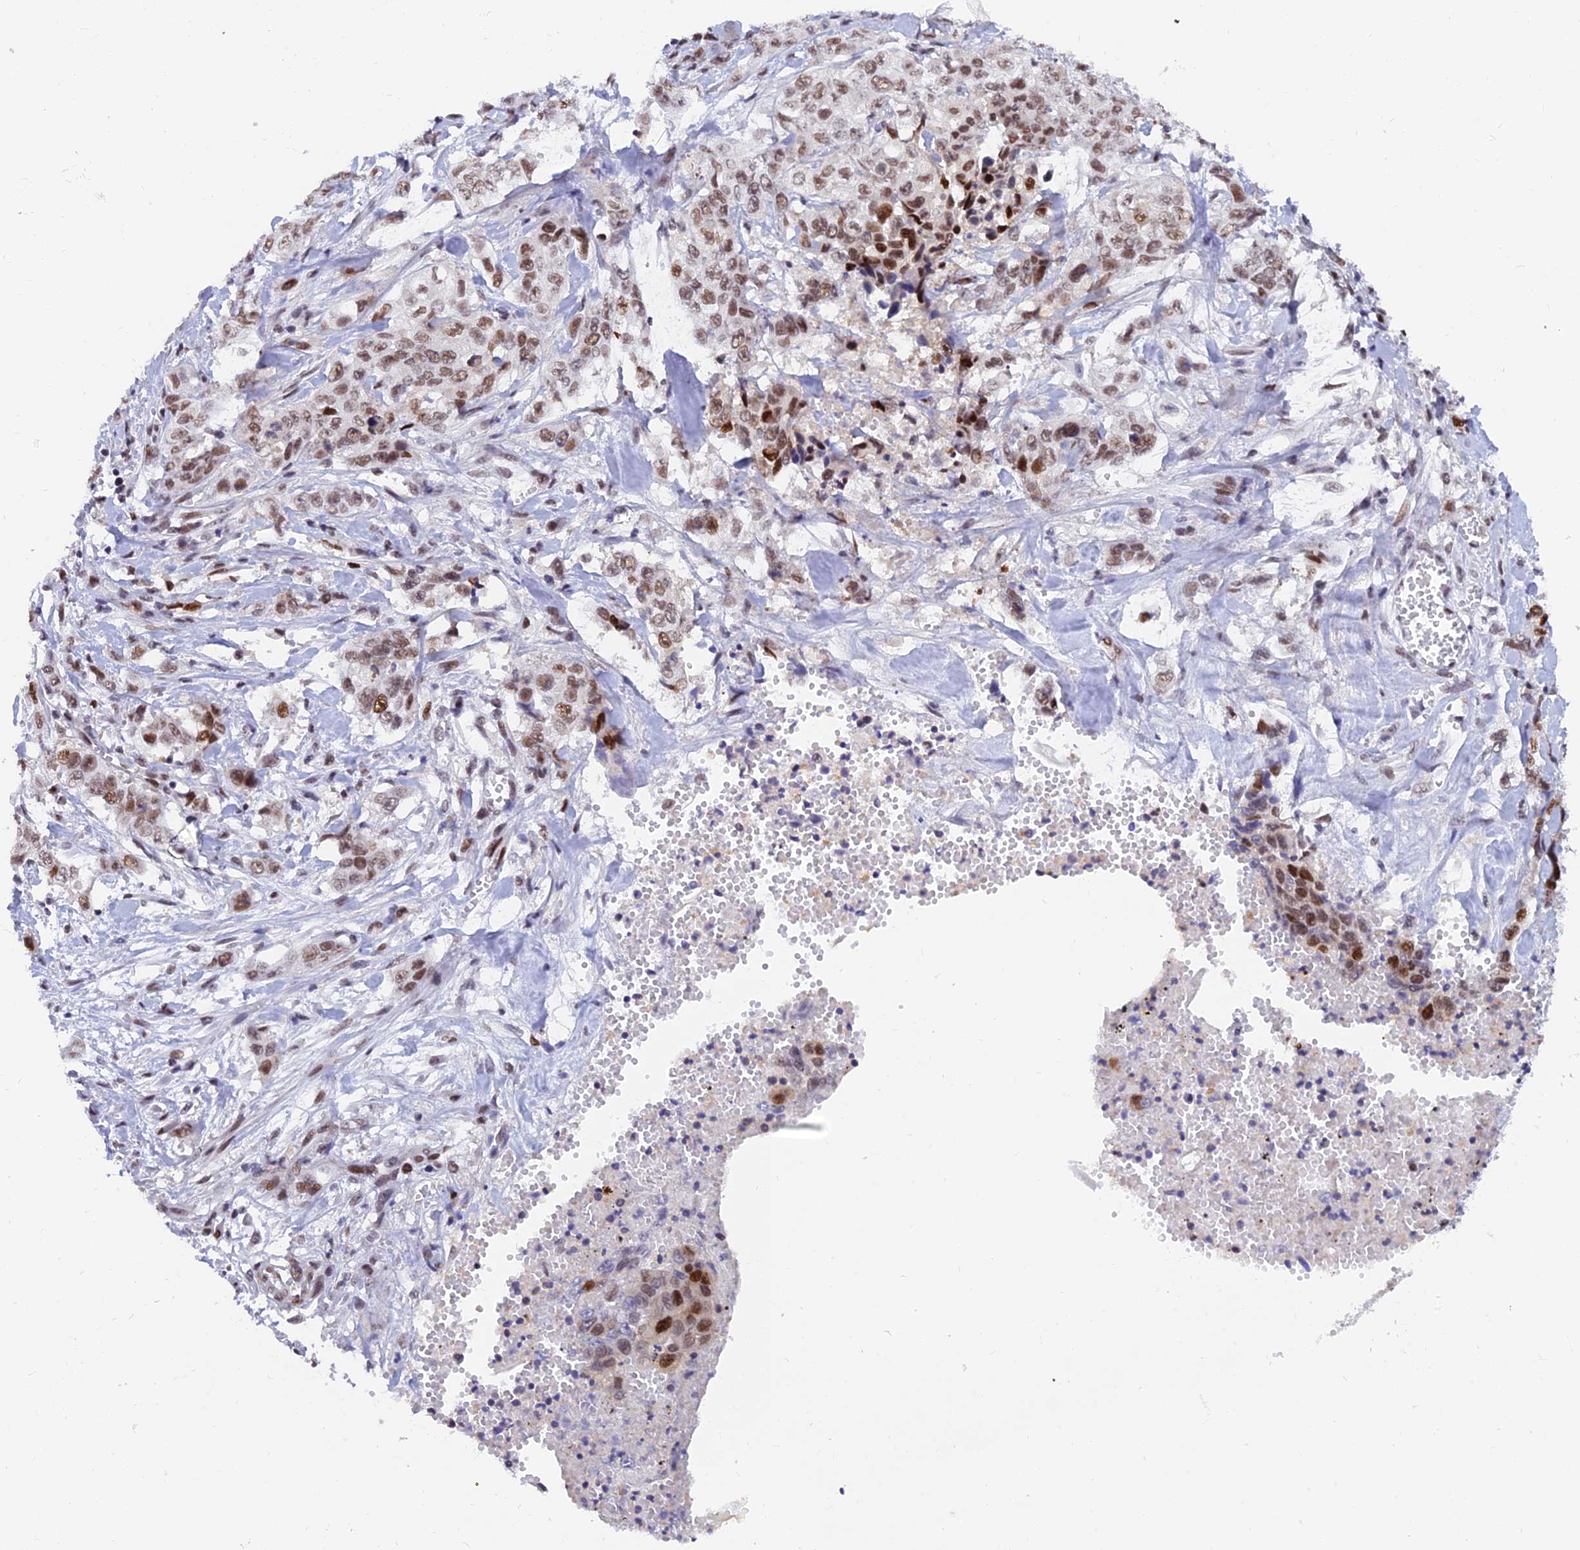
{"staining": {"intensity": "moderate", "quantity": ">75%", "location": "nuclear"}, "tissue": "stomach cancer", "cell_type": "Tumor cells", "image_type": "cancer", "snomed": [{"axis": "morphology", "description": "Adenocarcinoma, NOS"}, {"axis": "topography", "description": "Stomach, upper"}], "caption": "Immunohistochemical staining of stomach adenocarcinoma displays medium levels of moderate nuclear positivity in about >75% of tumor cells.", "gene": "DPY30", "patient": {"sex": "male", "age": 62}}